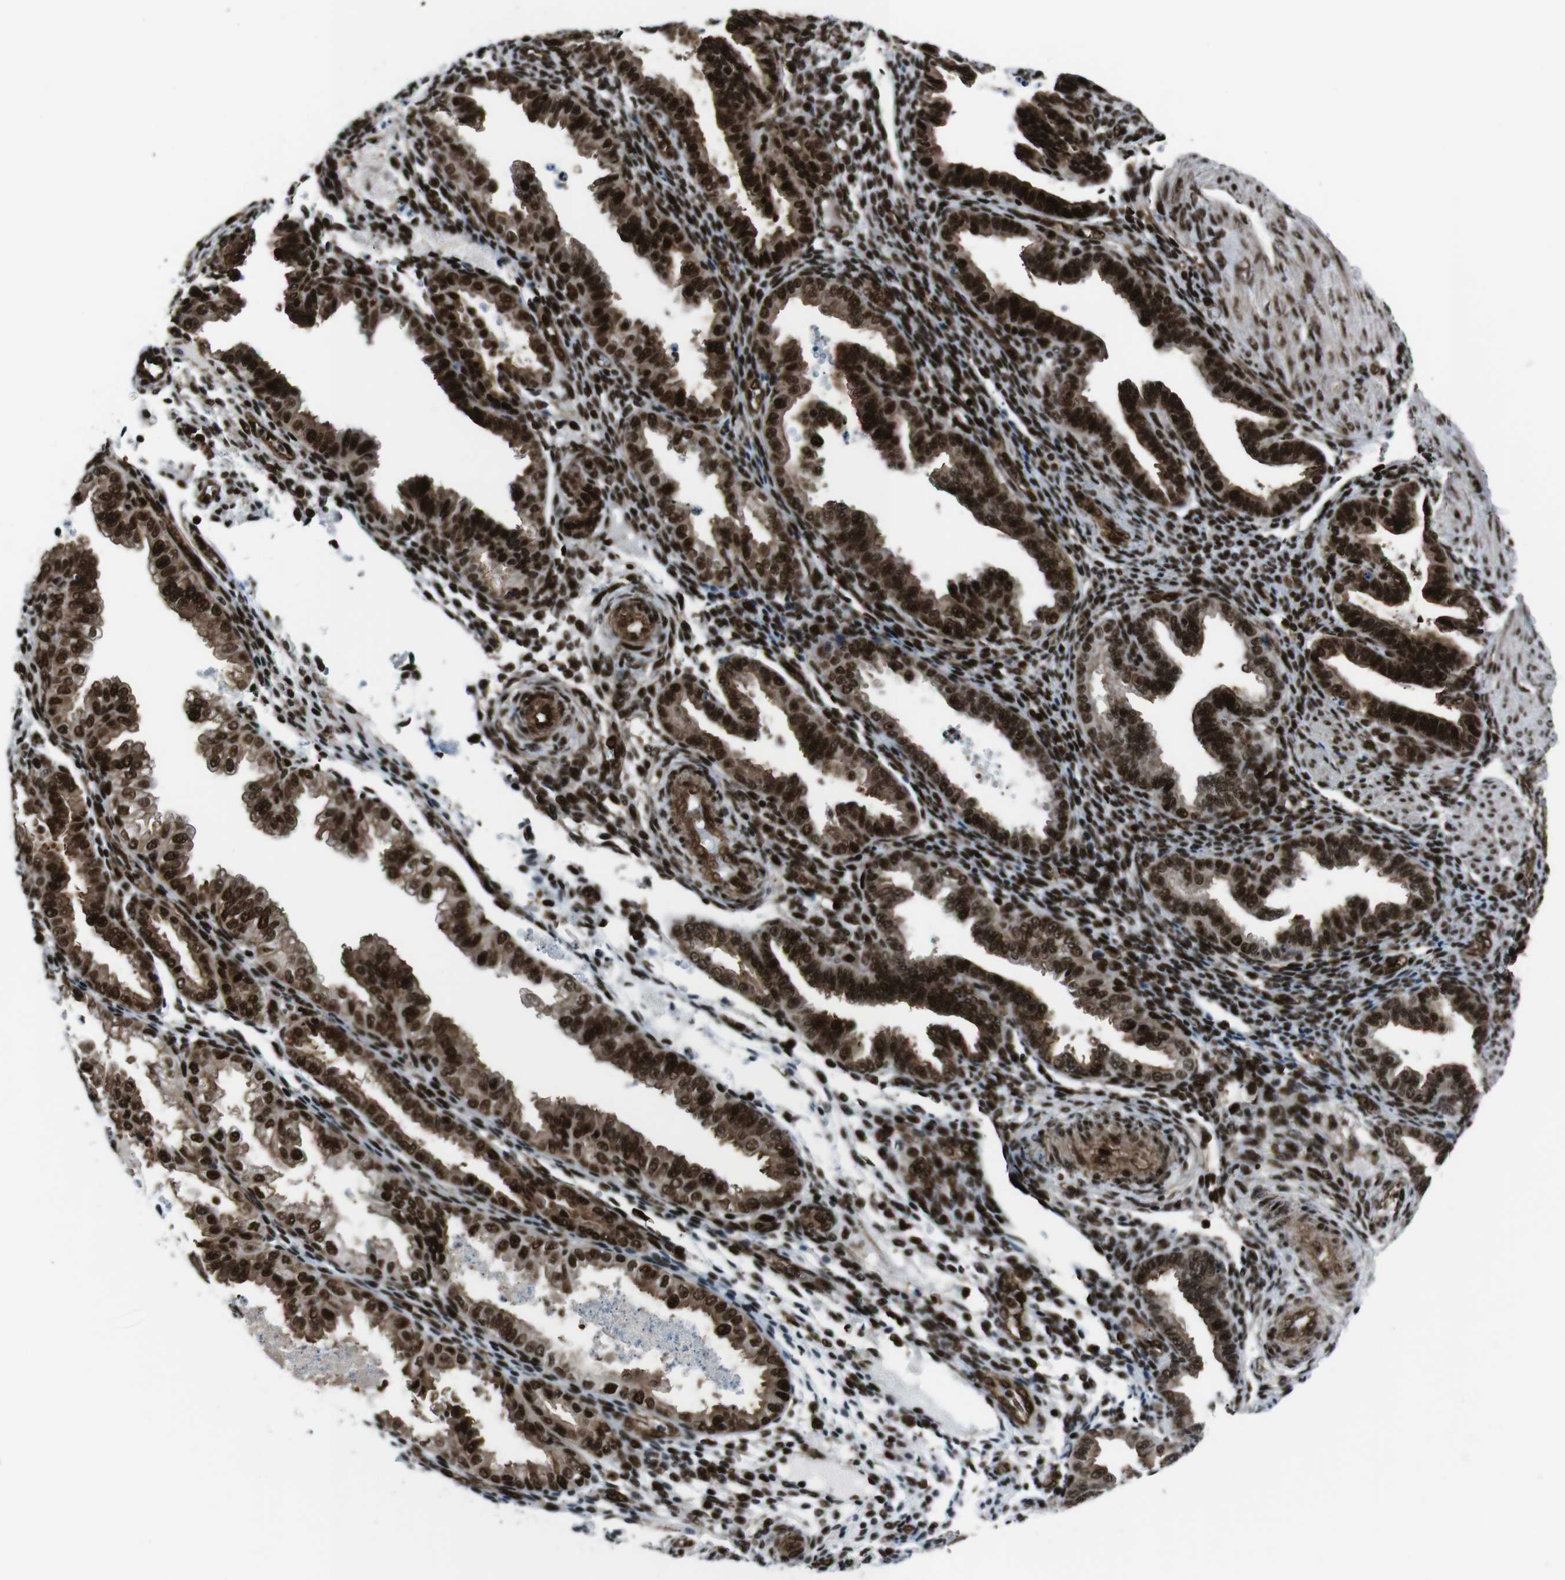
{"staining": {"intensity": "strong", "quantity": "25%-75%", "location": "nuclear"}, "tissue": "endometrium", "cell_type": "Cells in endometrial stroma", "image_type": "normal", "snomed": [{"axis": "morphology", "description": "Normal tissue, NOS"}, {"axis": "topography", "description": "Endometrium"}], "caption": "About 25%-75% of cells in endometrial stroma in benign endometrium exhibit strong nuclear protein staining as visualized by brown immunohistochemical staining.", "gene": "HNRNPU", "patient": {"sex": "female", "age": 33}}